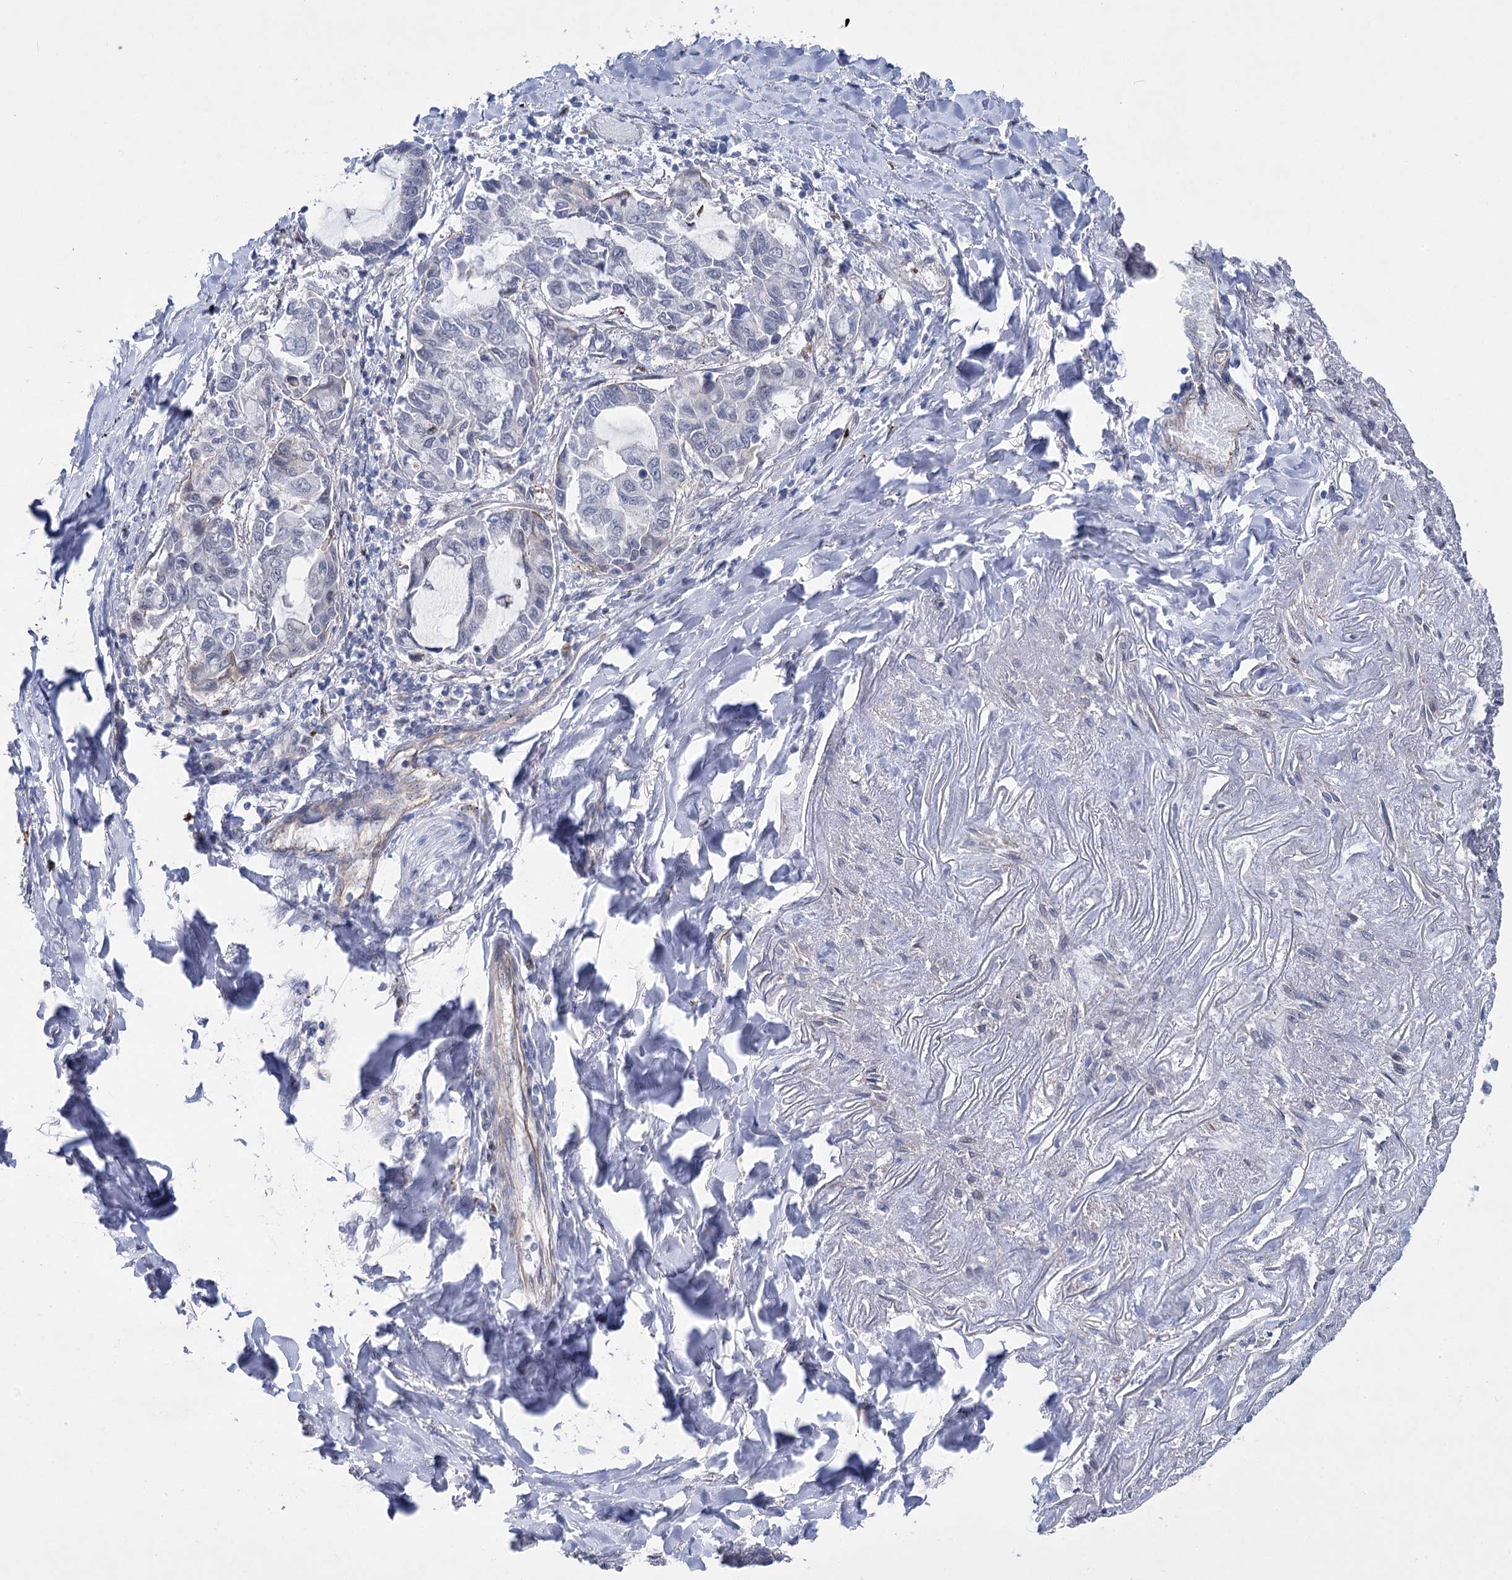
{"staining": {"intensity": "negative", "quantity": "none", "location": "none"}, "tissue": "lung cancer", "cell_type": "Tumor cells", "image_type": "cancer", "snomed": [{"axis": "morphology", "description": "Adenocarcinoma, NOS"}, {"axis": "topography", "description": "Lung"}], "caption": "The histopathology image reveals no staining of tumor cells in lung cancer (adenocarcinoma). The staining is performed using DAB (3,3'-diaminobenzidine) brown chromogen with nuclei counter-stained in using hematoxylin.", "gene": "THAP6", "patient": {"sex": "male", "age": 64}}